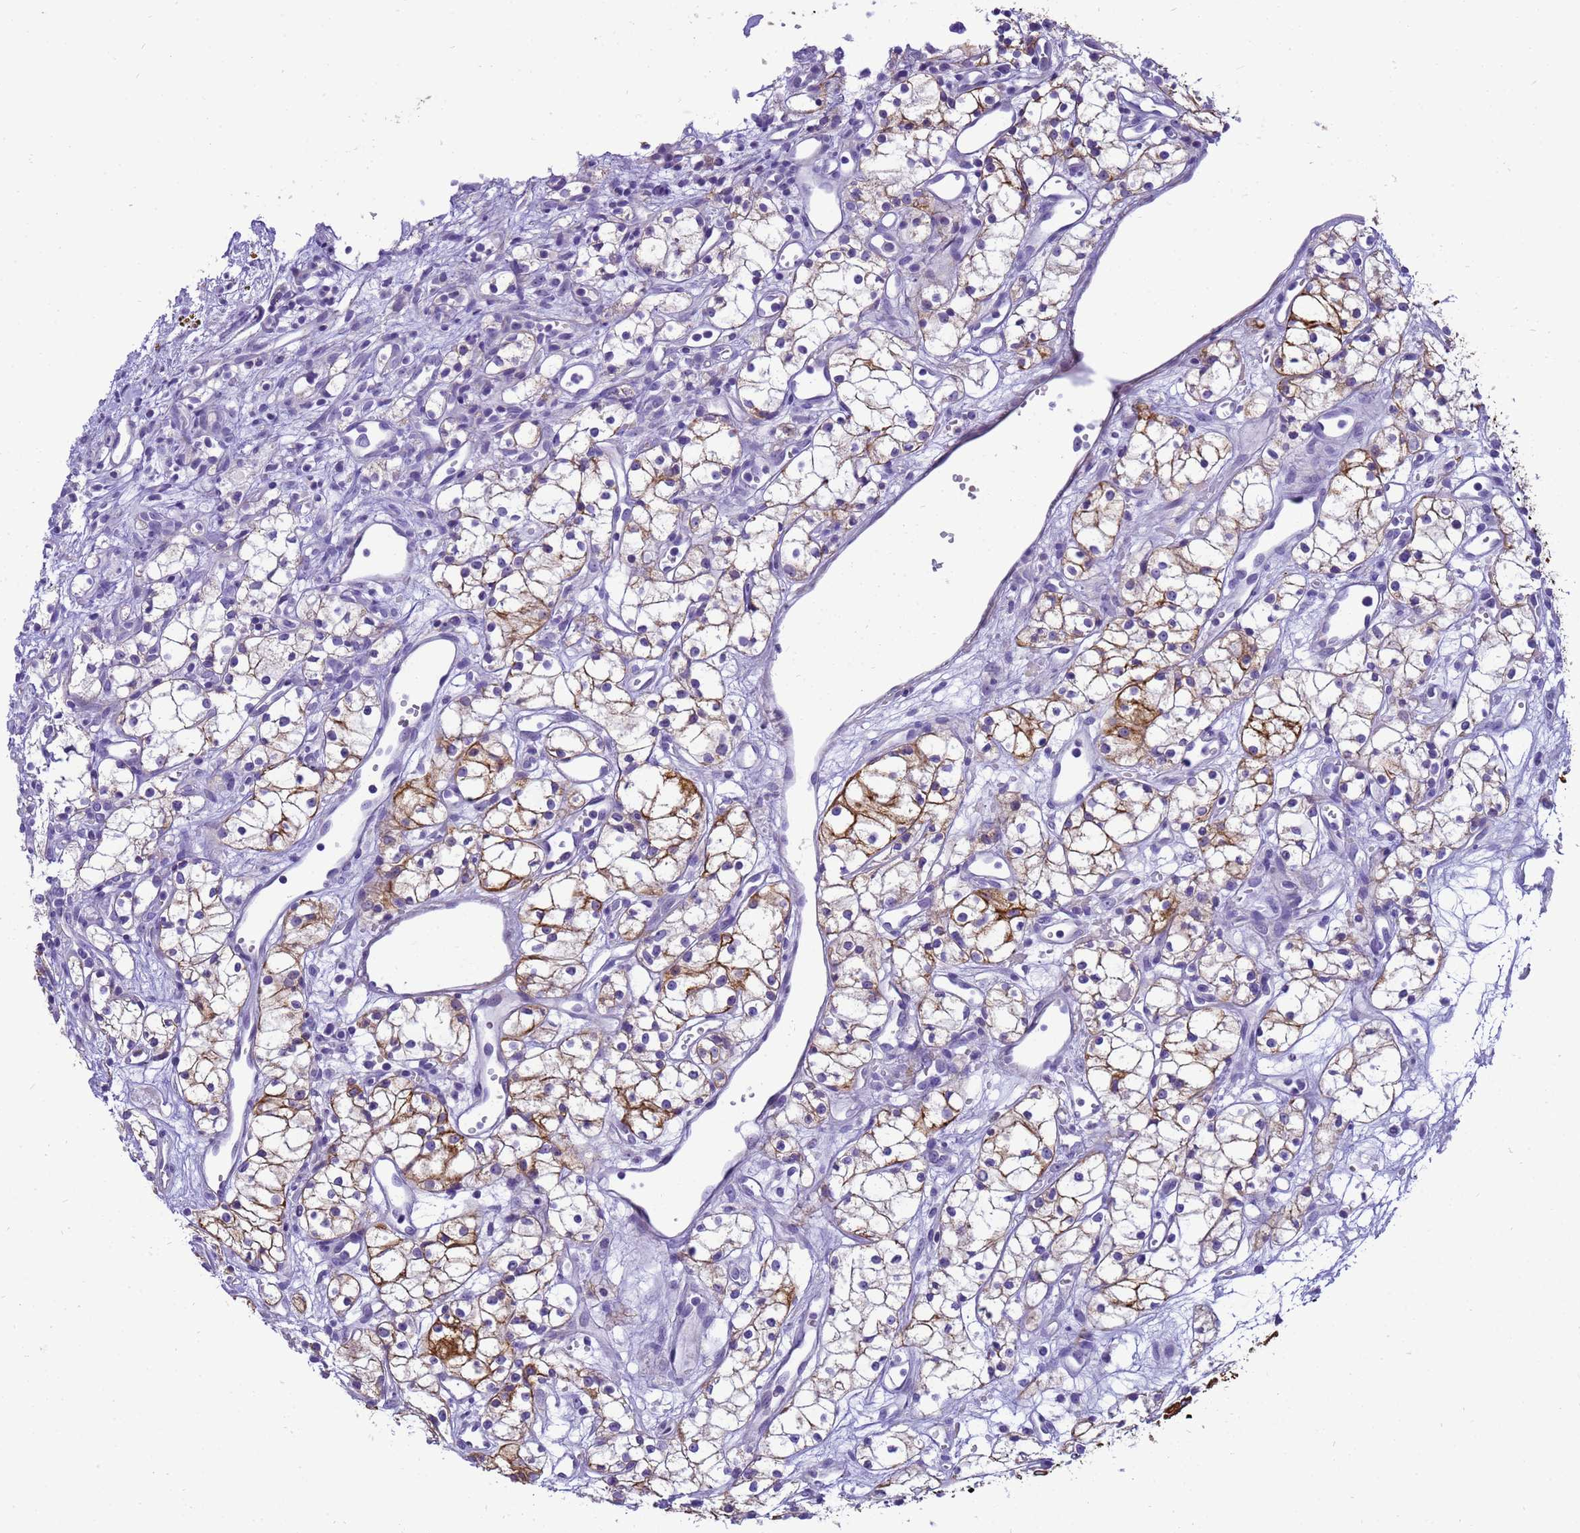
{"staining": {"intensity": "moderate", "quantity": "25%-75%", "location": "cytoplasmic/membranous"}, "tissue": "renal cancer", "cell_type": "Tumor cells", "image_type": "cancer", "snomed": [{"axis": "morphology", "description": "Adenocarcinoma, NOS"}, {"axis": "topography", "description": "Kidney"}], "caption": "Protein expression analysis of renal cancer (adenocarcinoma) demonstrates moderate cytoplasmic/membranous expression in about 25%-75% of tumor cells.", "gene": "PIEZO2", "patient": {"sex": "male", "age": 59}}